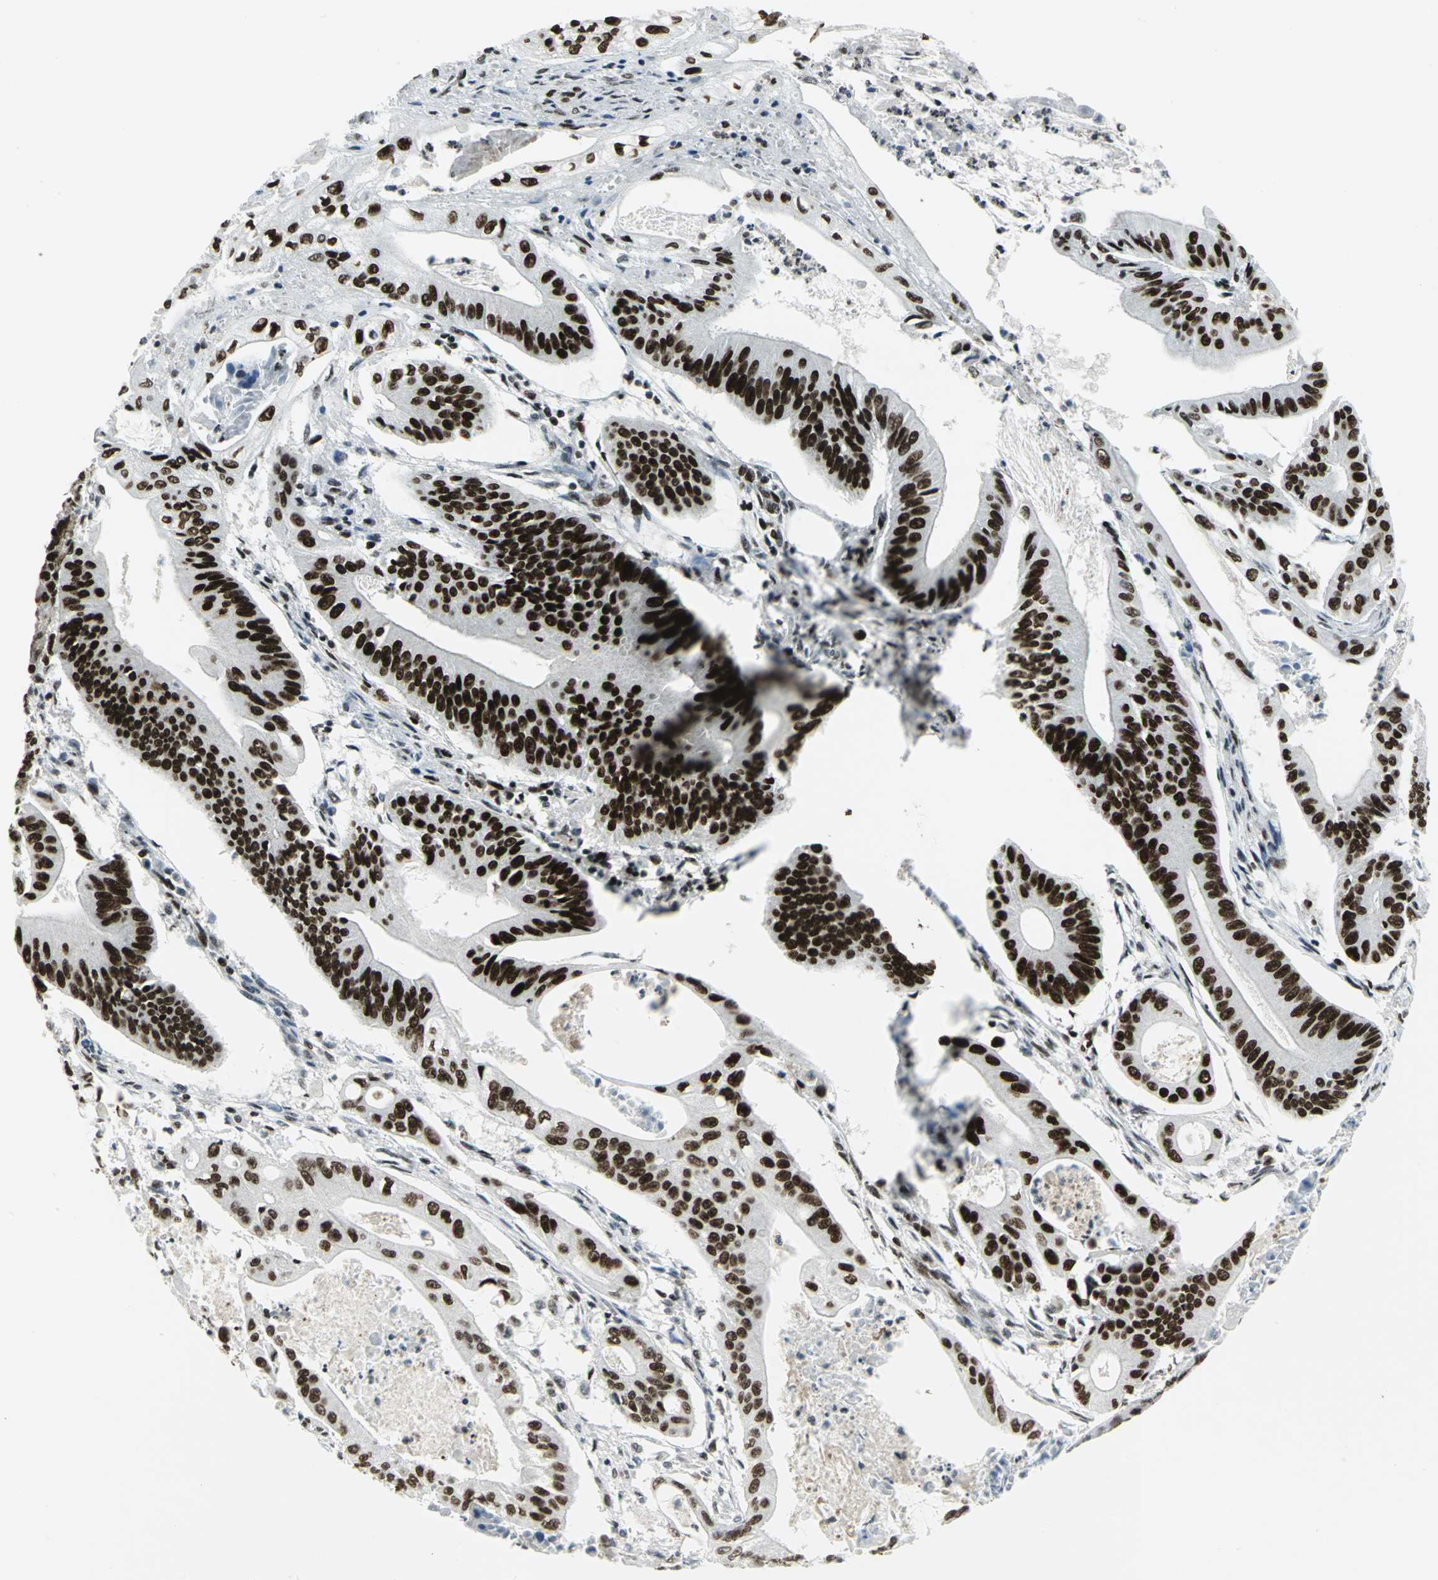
{"staining": {"intensity": "strong", "quantity": ">75%", "location": "nuclear"}, "tissue": "pancreatic cancer", "cell_type": "Tumor cells", "image_type": "cancer", "snomed": [{"axis": "morphology", "description": "Normal tissue, NOS"}, {"axis": "topography", "description": "Lymph node"}], "caption": "Protein expression analysis of human pancreatic cancer reveals strong nuclear positivity in about >75% of tumor cells.", "gene": "SMARCA4", "patient": {"sex": "male", "age": 62}}